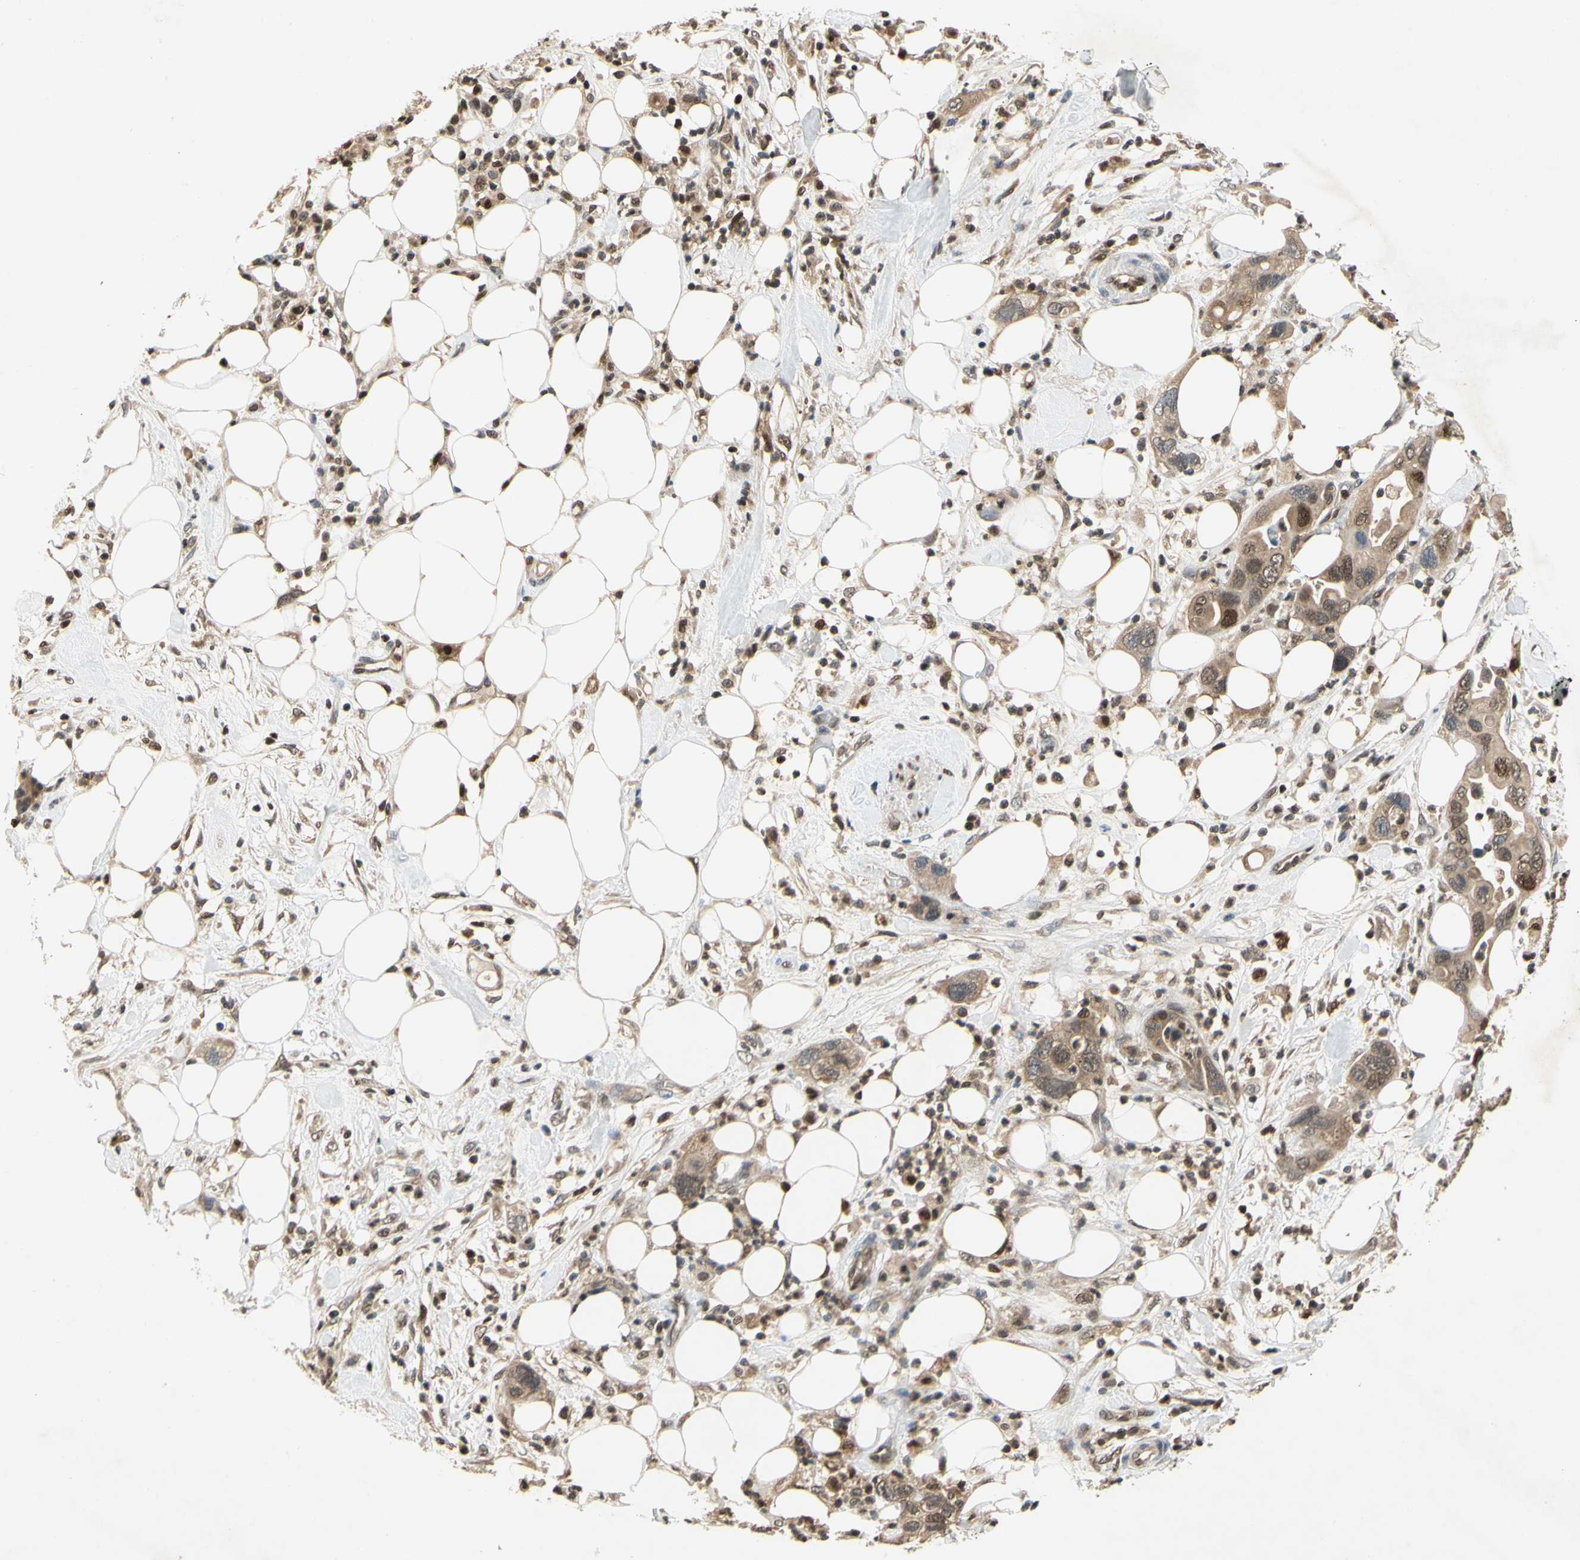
{"staining": {"intensity": "moderate", "quantity": ">75%", "location": "cytoplasmic/membranous"}, "tissue": "pancreatic cancer", "cell_type": "Tumor cells", "image_type": "cancer", "snomed": [{"axis": "morphology", "description": "Adenocarcinoma, NOS"}, {"axis": "topography", "description": "Pancreas"}], "caption": "Moderate cytoplasmic/membranous positivity is appreciated in about >75% of tumor cells in pancreatic cancer. (DAB = brown stain, brightfield microscopy at high magnification).", "gene": "GSR", "patient": {"sex": "female", "age": 71}}